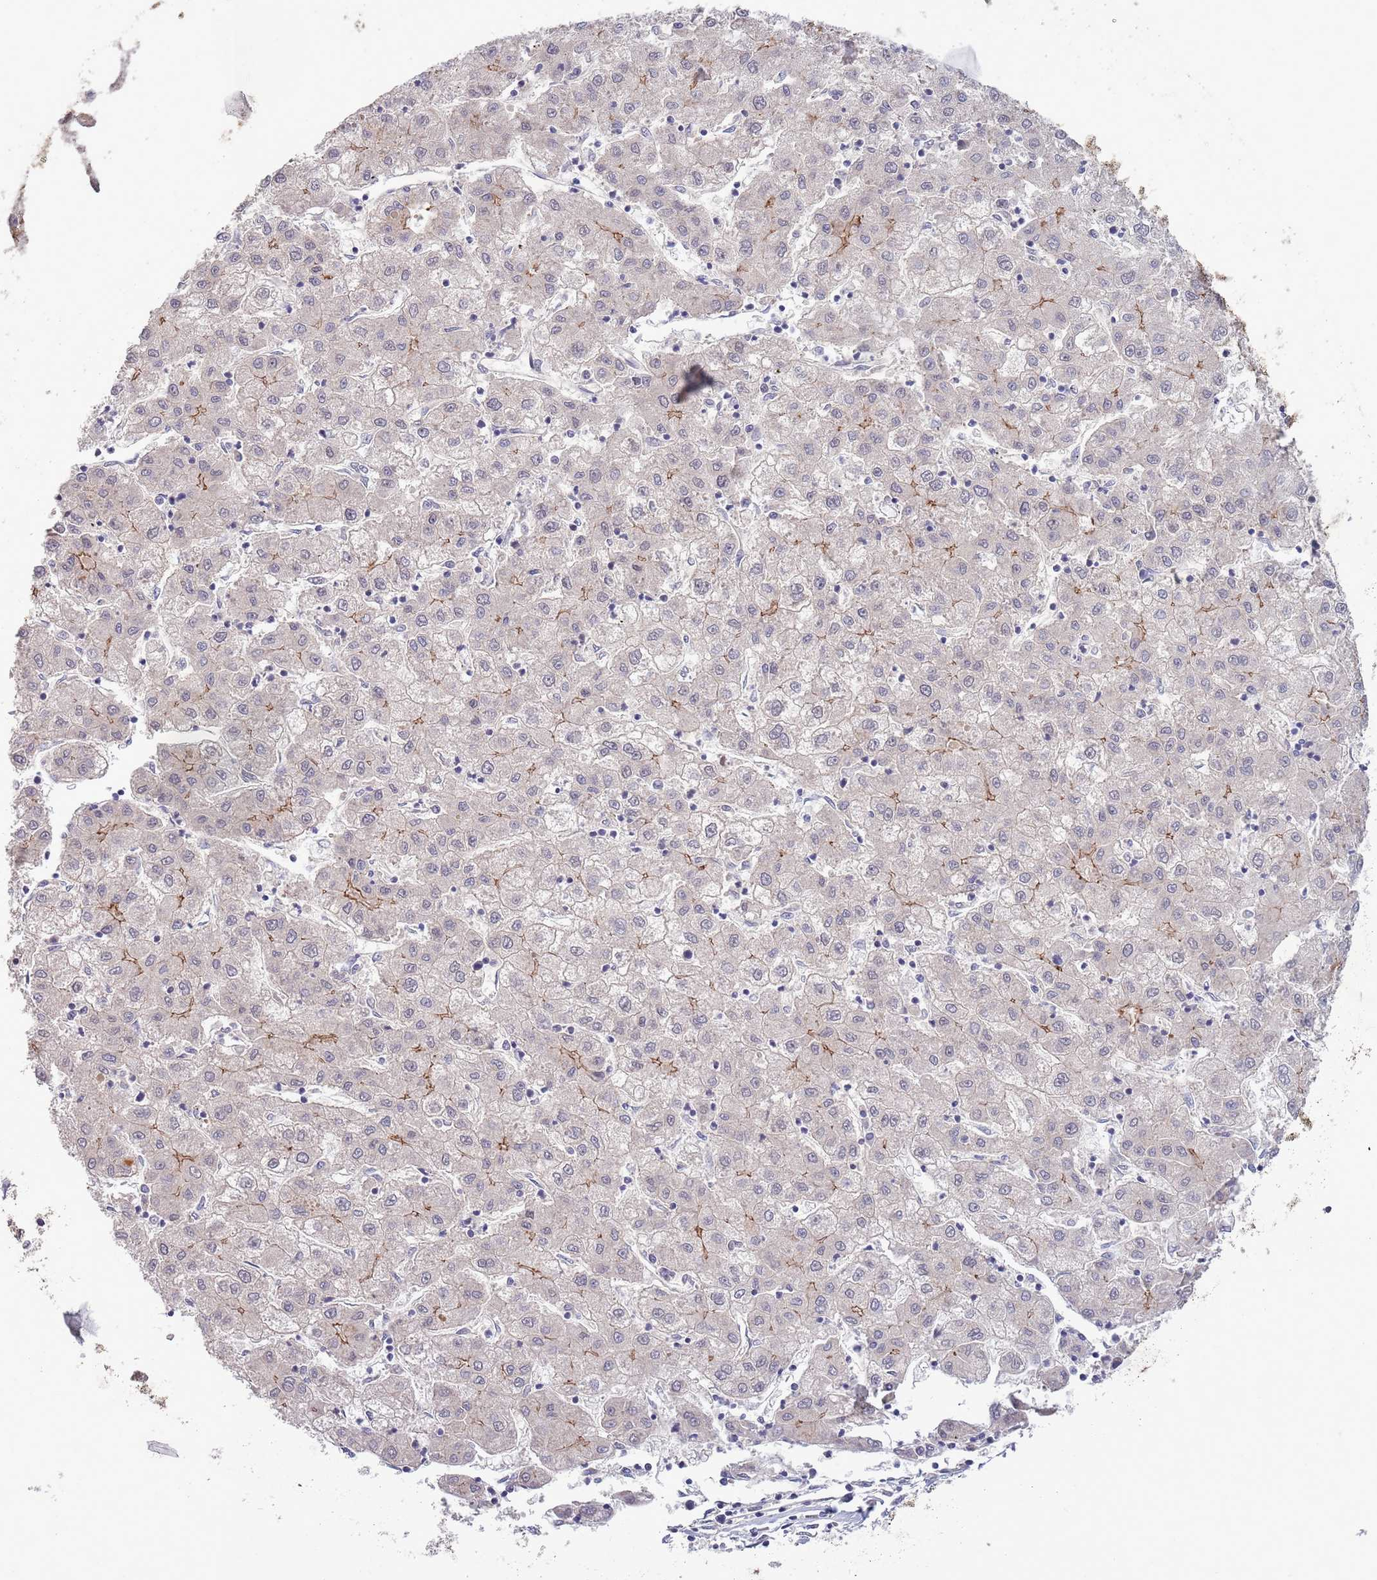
{"staining": {"intensity": "moderate", "quantity": "<25%", "location": "cytoplasmic/membranous"}, "tissue": "liver cancer", "cell_type": "Tumor cells", "image_type": "cancer", "snomed": [{"axis": "morphology", "description": "Carcinoma, Hepatocellular, NOS"}, {"axis": "topography", "description": "Liver"}], "caption": "Moderate cytoplasmic/membranous positivity for a protein is present in about <25% of tumor cells of liver cancer using immunohistochemistry.", "gene": "MARVELD2", "patient": {"sex": "male", "age": 72}}